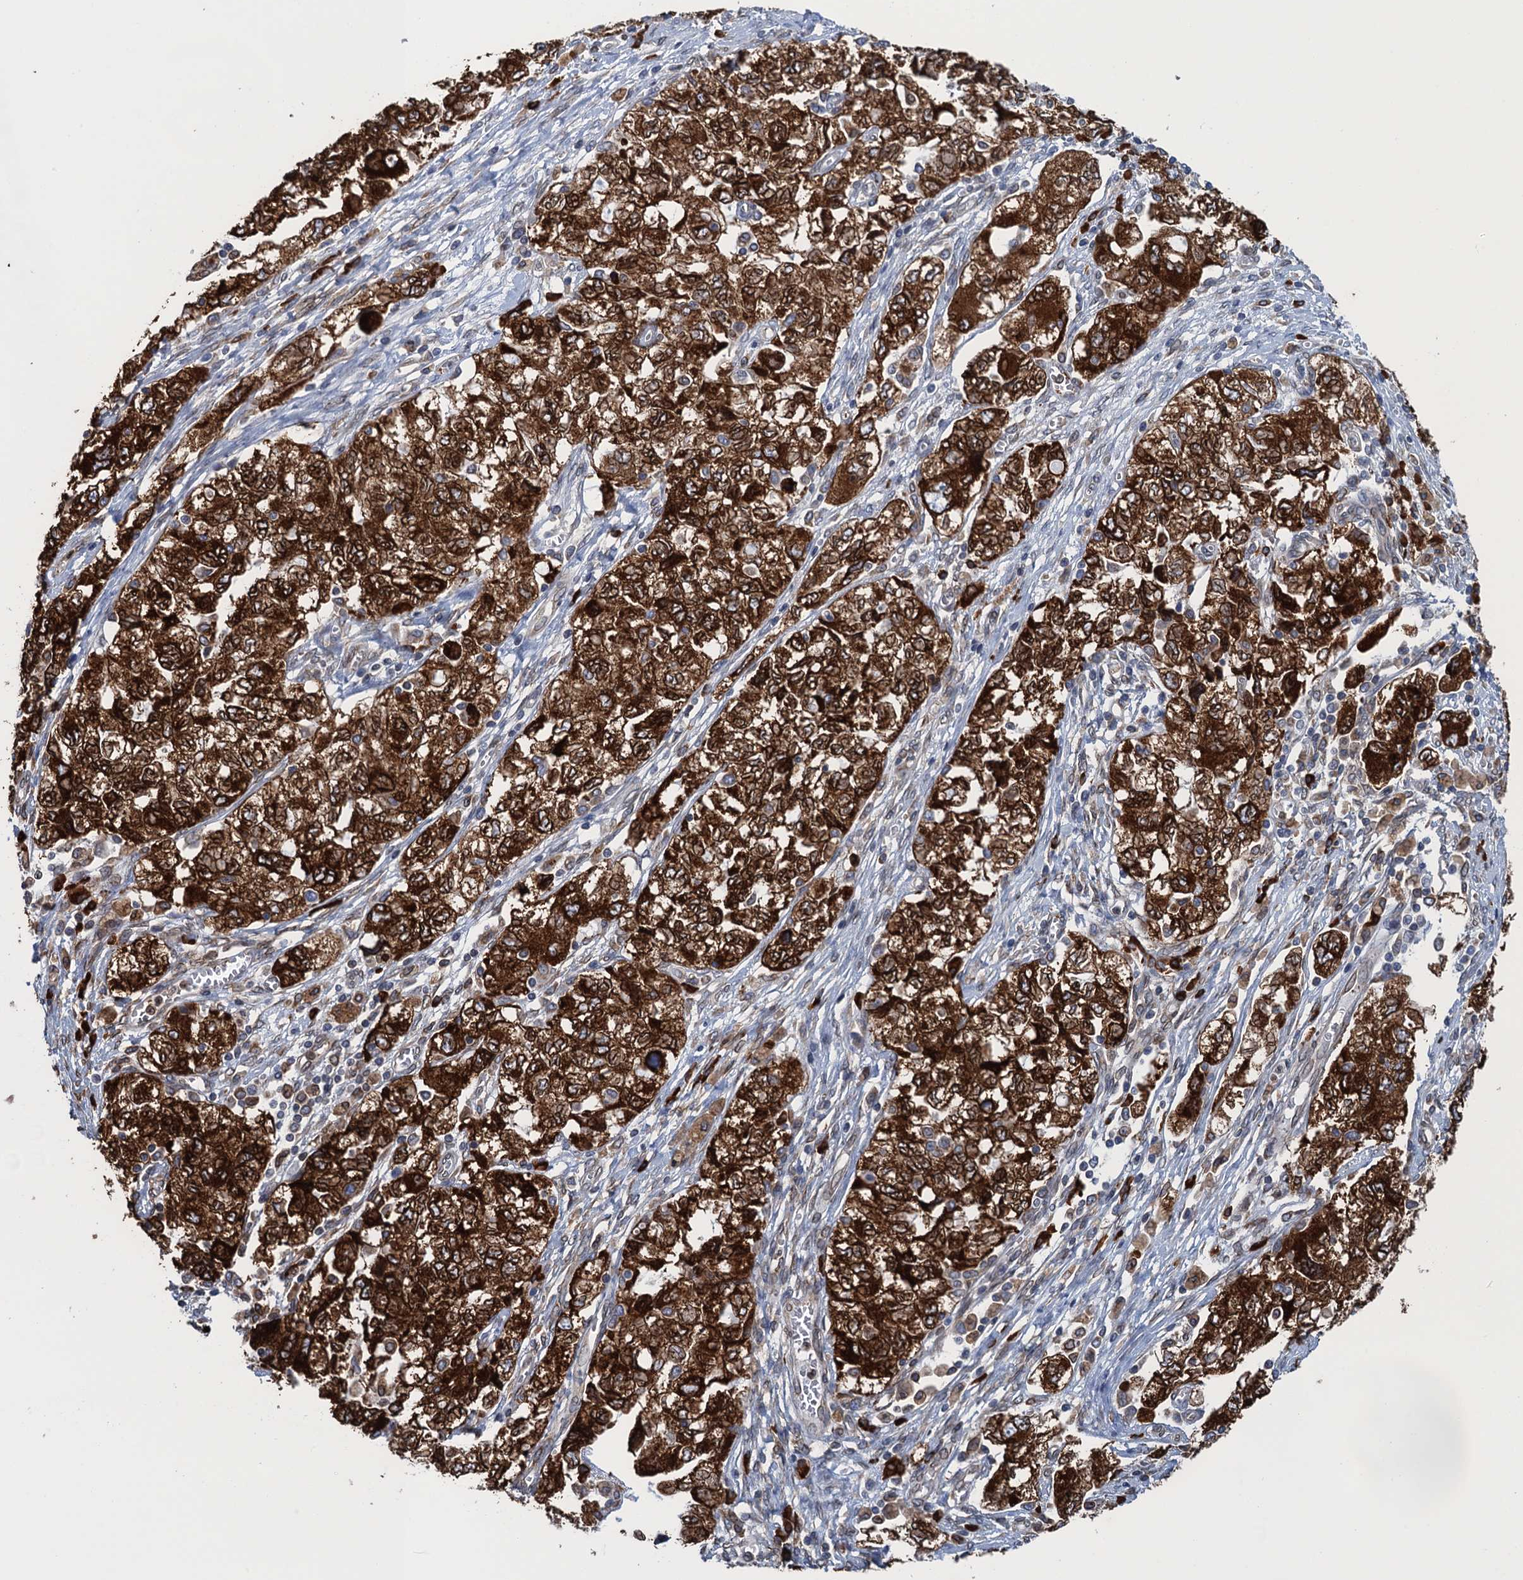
{"staining": {"intensity": "strong", "quantity": ">75%", "location": "cytoplasmic/membranous"}, "tissue": "ovarian cancer", "cell_type": "Tumor cells", "image_type": "cancer", "snomed": [{"axis": "morphology", "description": "Carcinoma, NOS"}, {"axis": "morphology", "description": "Cystadenocarcinoma, serous, NOS"}, {"axis": "topography", "description": "Ovary"}], "caption": "Protein analysis of serous cystadenocarcinoma (ovarian) tissue shows strong cytoplasmic/membranous expression in approximately >75% of tumor cells.", "gene": "TMEM205", "patient": {"sex": "female", "age": 69}}